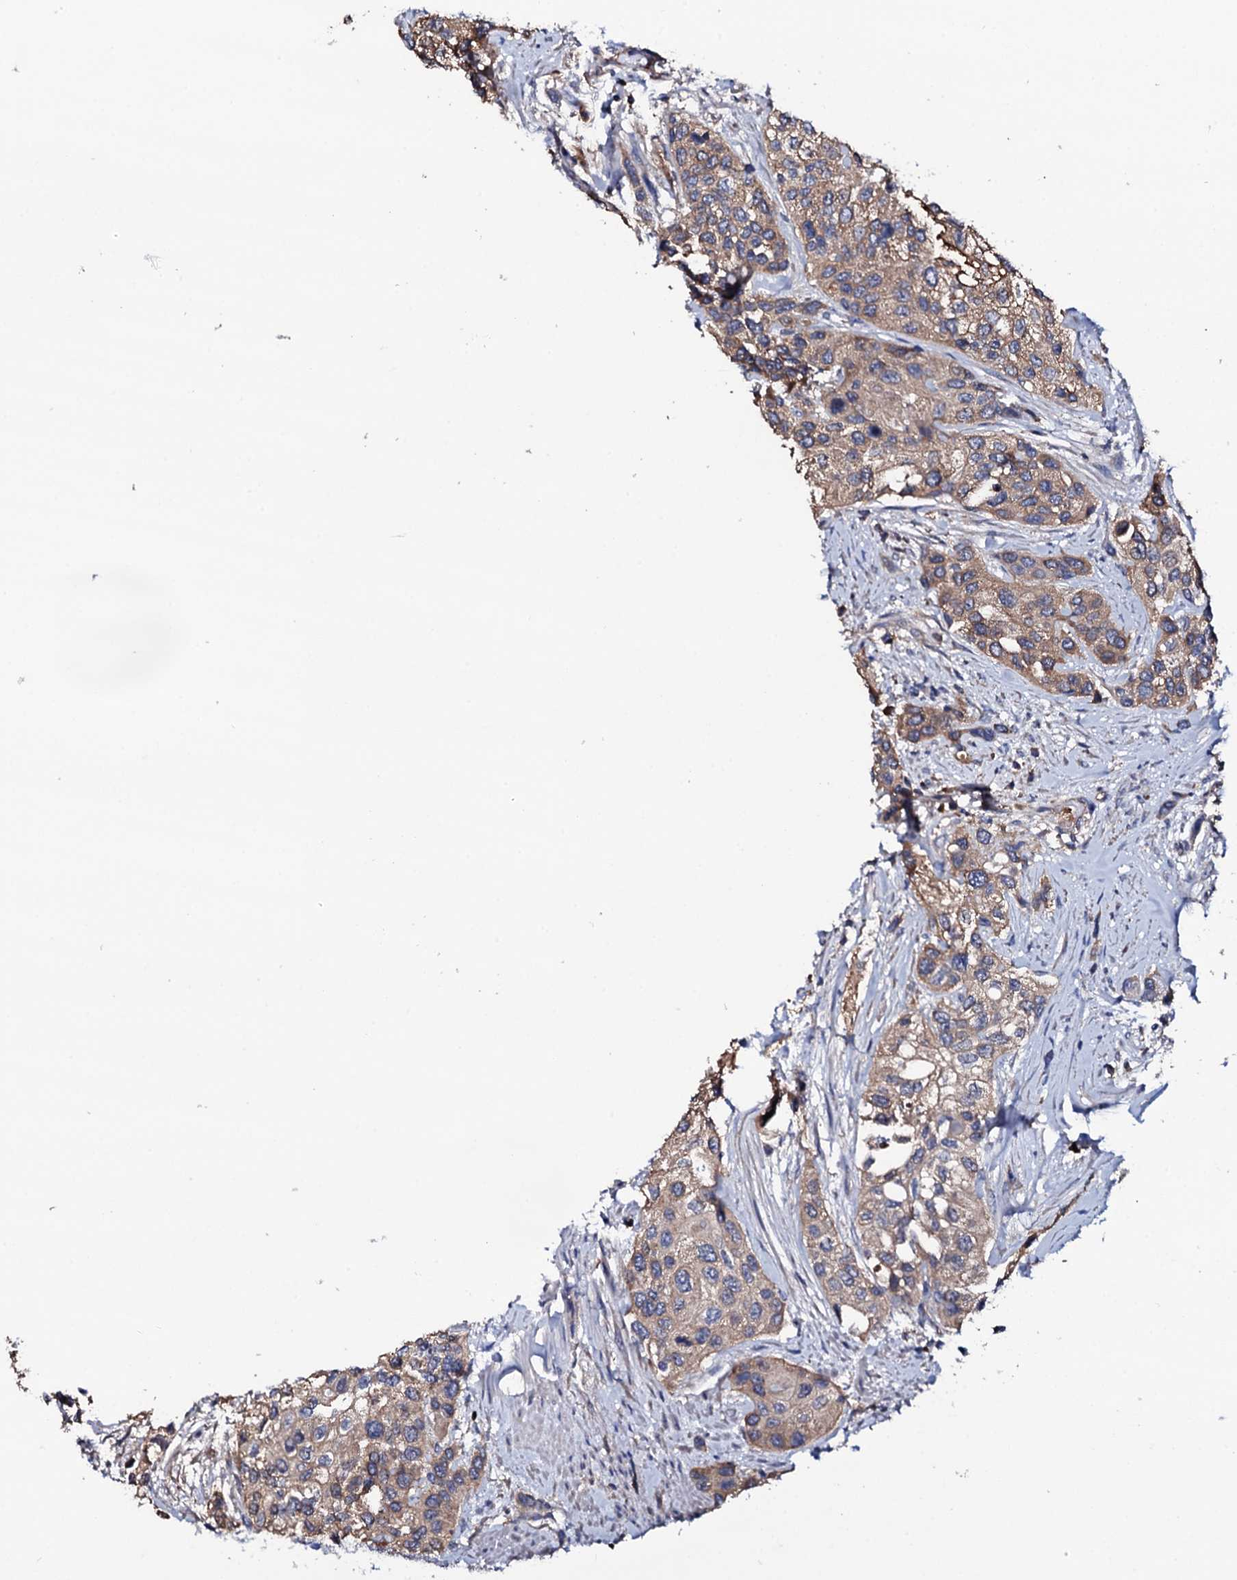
{"staining": {"intensity": "weak", "quantity": ">75%", "location": "cytoplasmic/membranous"}, "tissue": "urothelial cancer", "cell_type": "Tumor cells", "image_type": "cancer", "snomed": [{"axis": "morphology", "description": "Normal tissue, NOS"}, {"axis": "morphology", "description": "Urothelial carcinoma, High grade"}, {"axis": "topography", "description": "Vascular tissue"}, {"axis": "topography", "description": "Urinary bladder"}], "caption": "Immunohistochemical staining of human urothelial cancer demonstrates low levels of weak cytoplasmic/membranous staining in about >75% of tumor cells.", "gene": "TCAF2", "patient": {"sex": "female", "age": 56}}